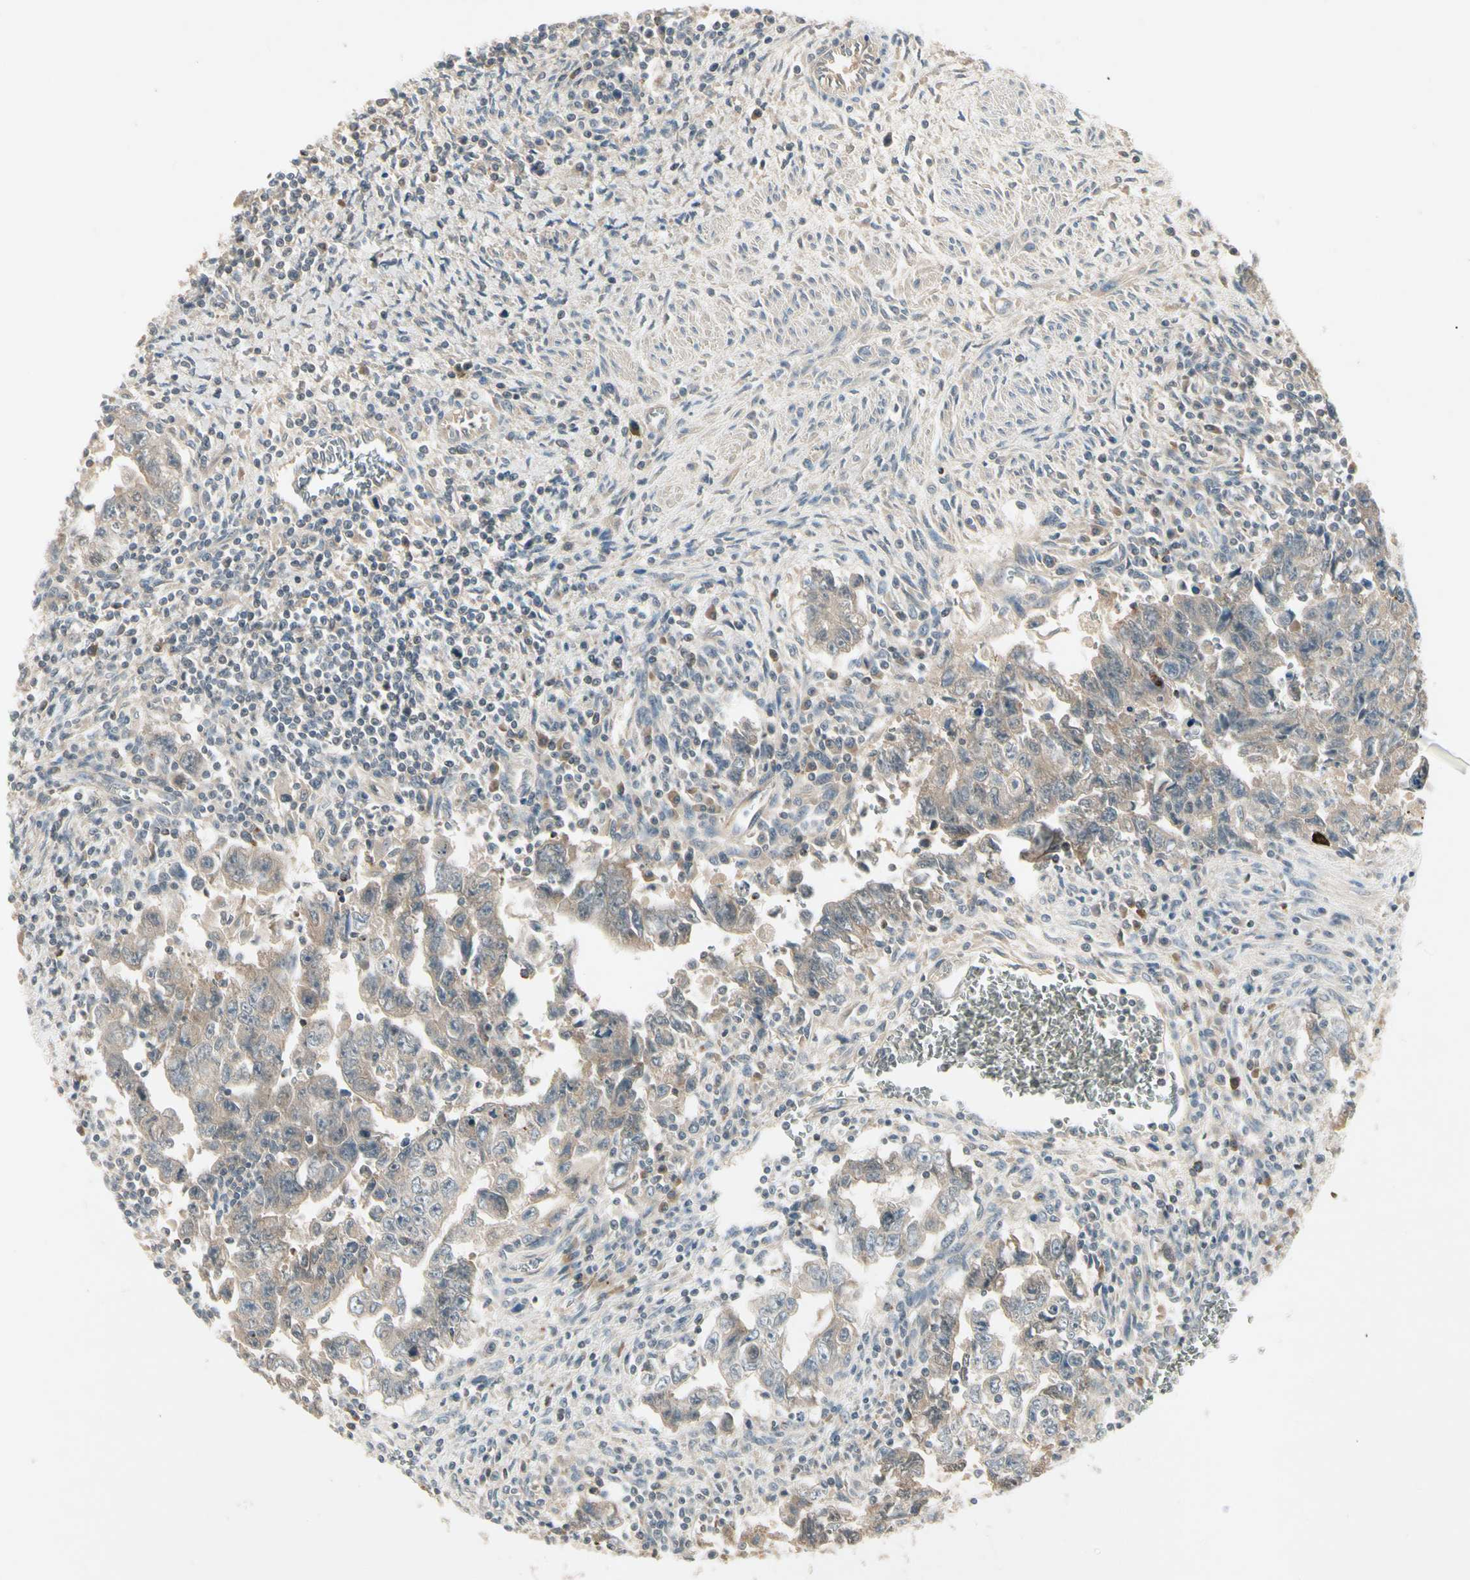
{"staining": {"intensity": "weak", "quantity": ">75%", "location": "cytoplasmic/membranous"}, "tissue": "testis cancer", "cell_type": "Tumor cells", "image_type": "cancer", "snomed": [{"axis": "morphology", "description": "Carcinoma, Embryonal, NOS"}, {"axis": "topography", "description": "Testis"}], "caption": "A photomicrograph of testis embryonal carcinoma stained for a protein demonstrates weak cytoplasmic/membranous brown staining in tumor cells.", "gene": "CCL4", "patient": {"sex": "male", "age": 28}}